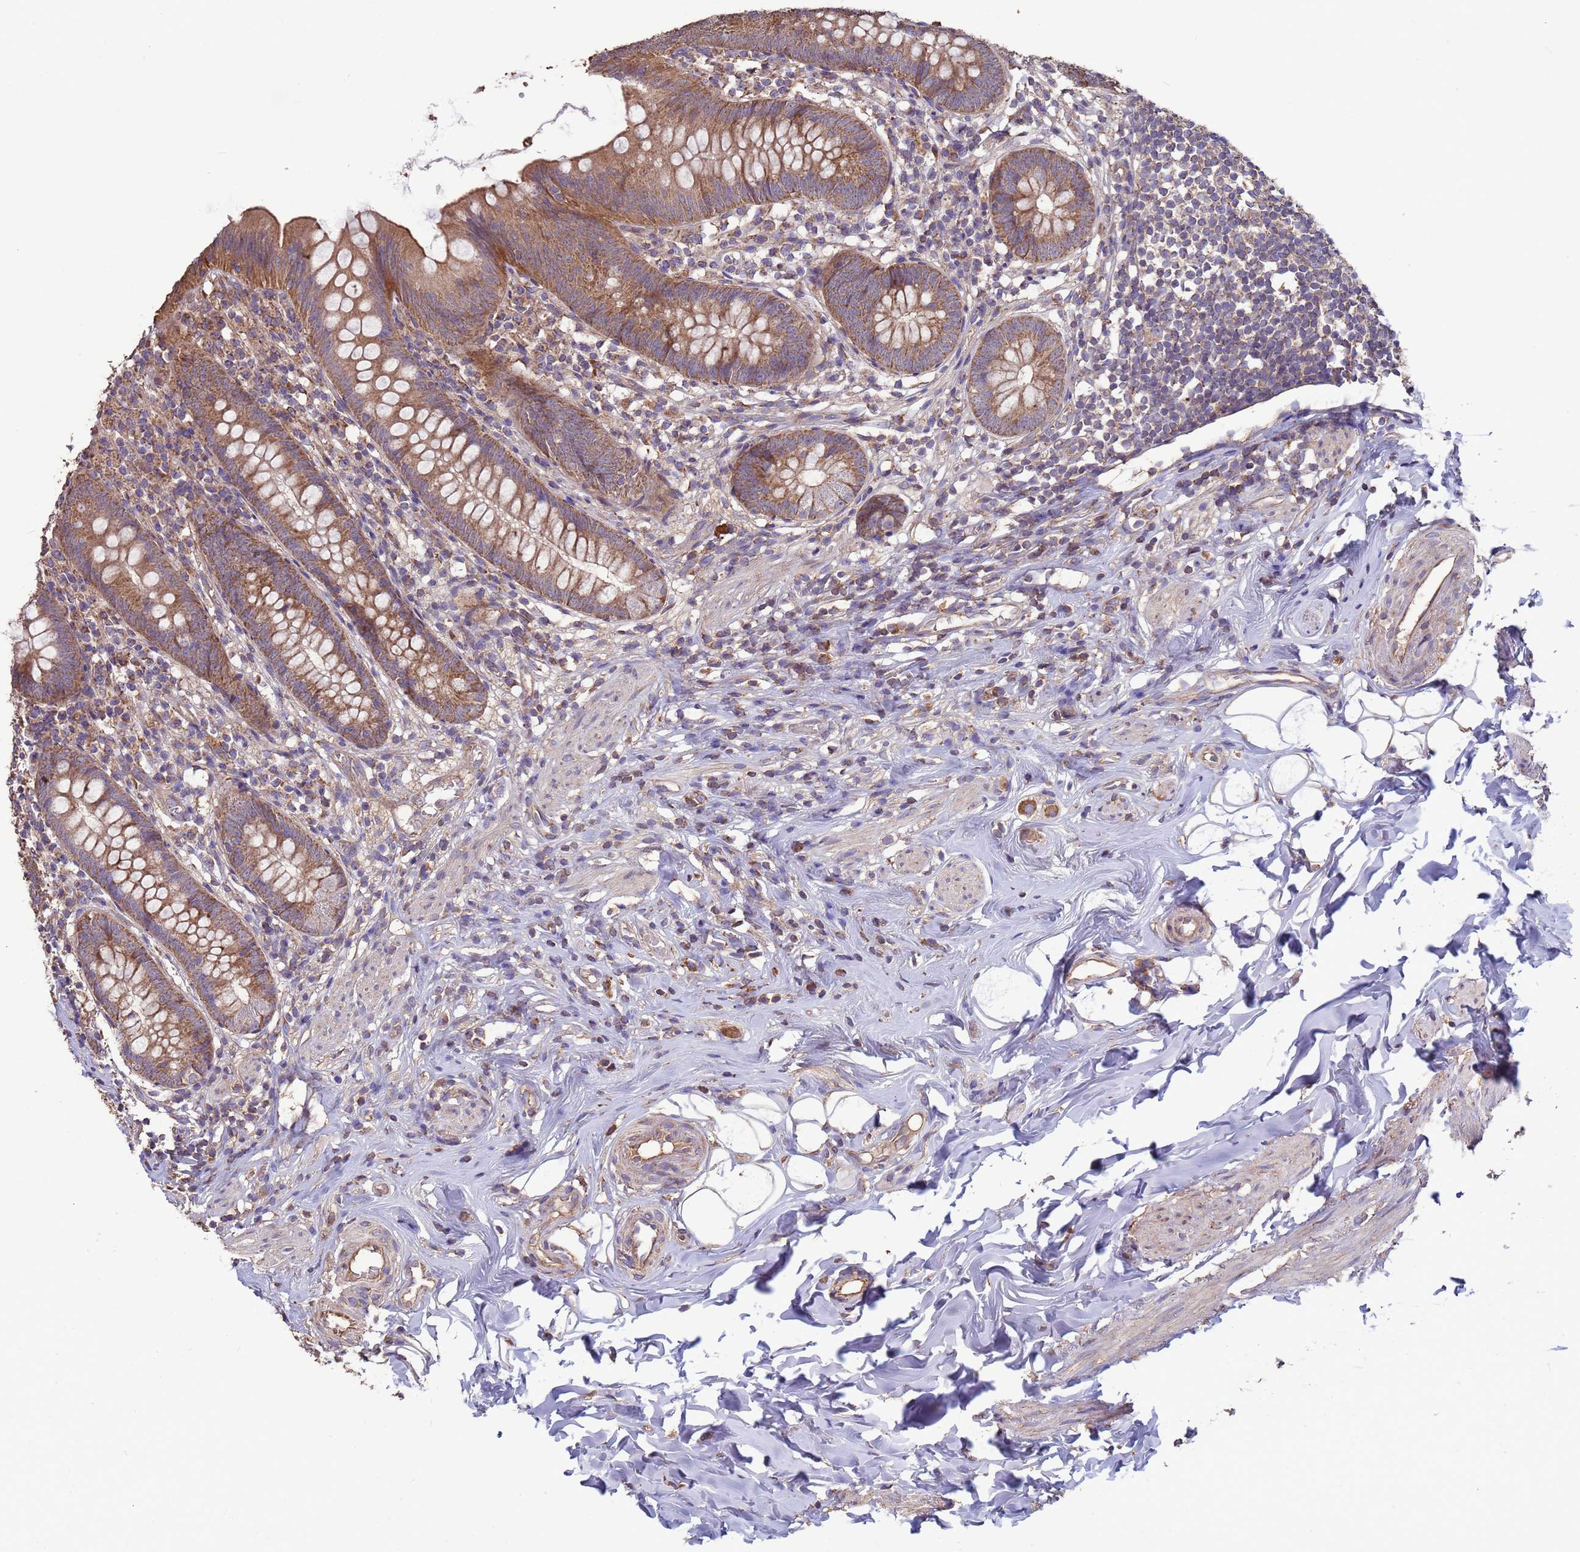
{"staining": {"intensity": "moderate", "quantity": ">75%", "location": "cytoplasmic/membranous"}, "tissue": "appendix", "cell_type": "Glandular cells", "image_type": "normal", "snomed": [{"axis": "morphology", "description": "Normal tissue, NOS"}, {"axis": "topography", "description": "Appendix"}], "caption": "Protein expression analysis of unremarkable appendix displays moderate cytoplasmic/membranous expression in about >75% of glandular cells.", "gene": "EEF1AKMT1", "patient": {"sex": "female", "age": 62}}